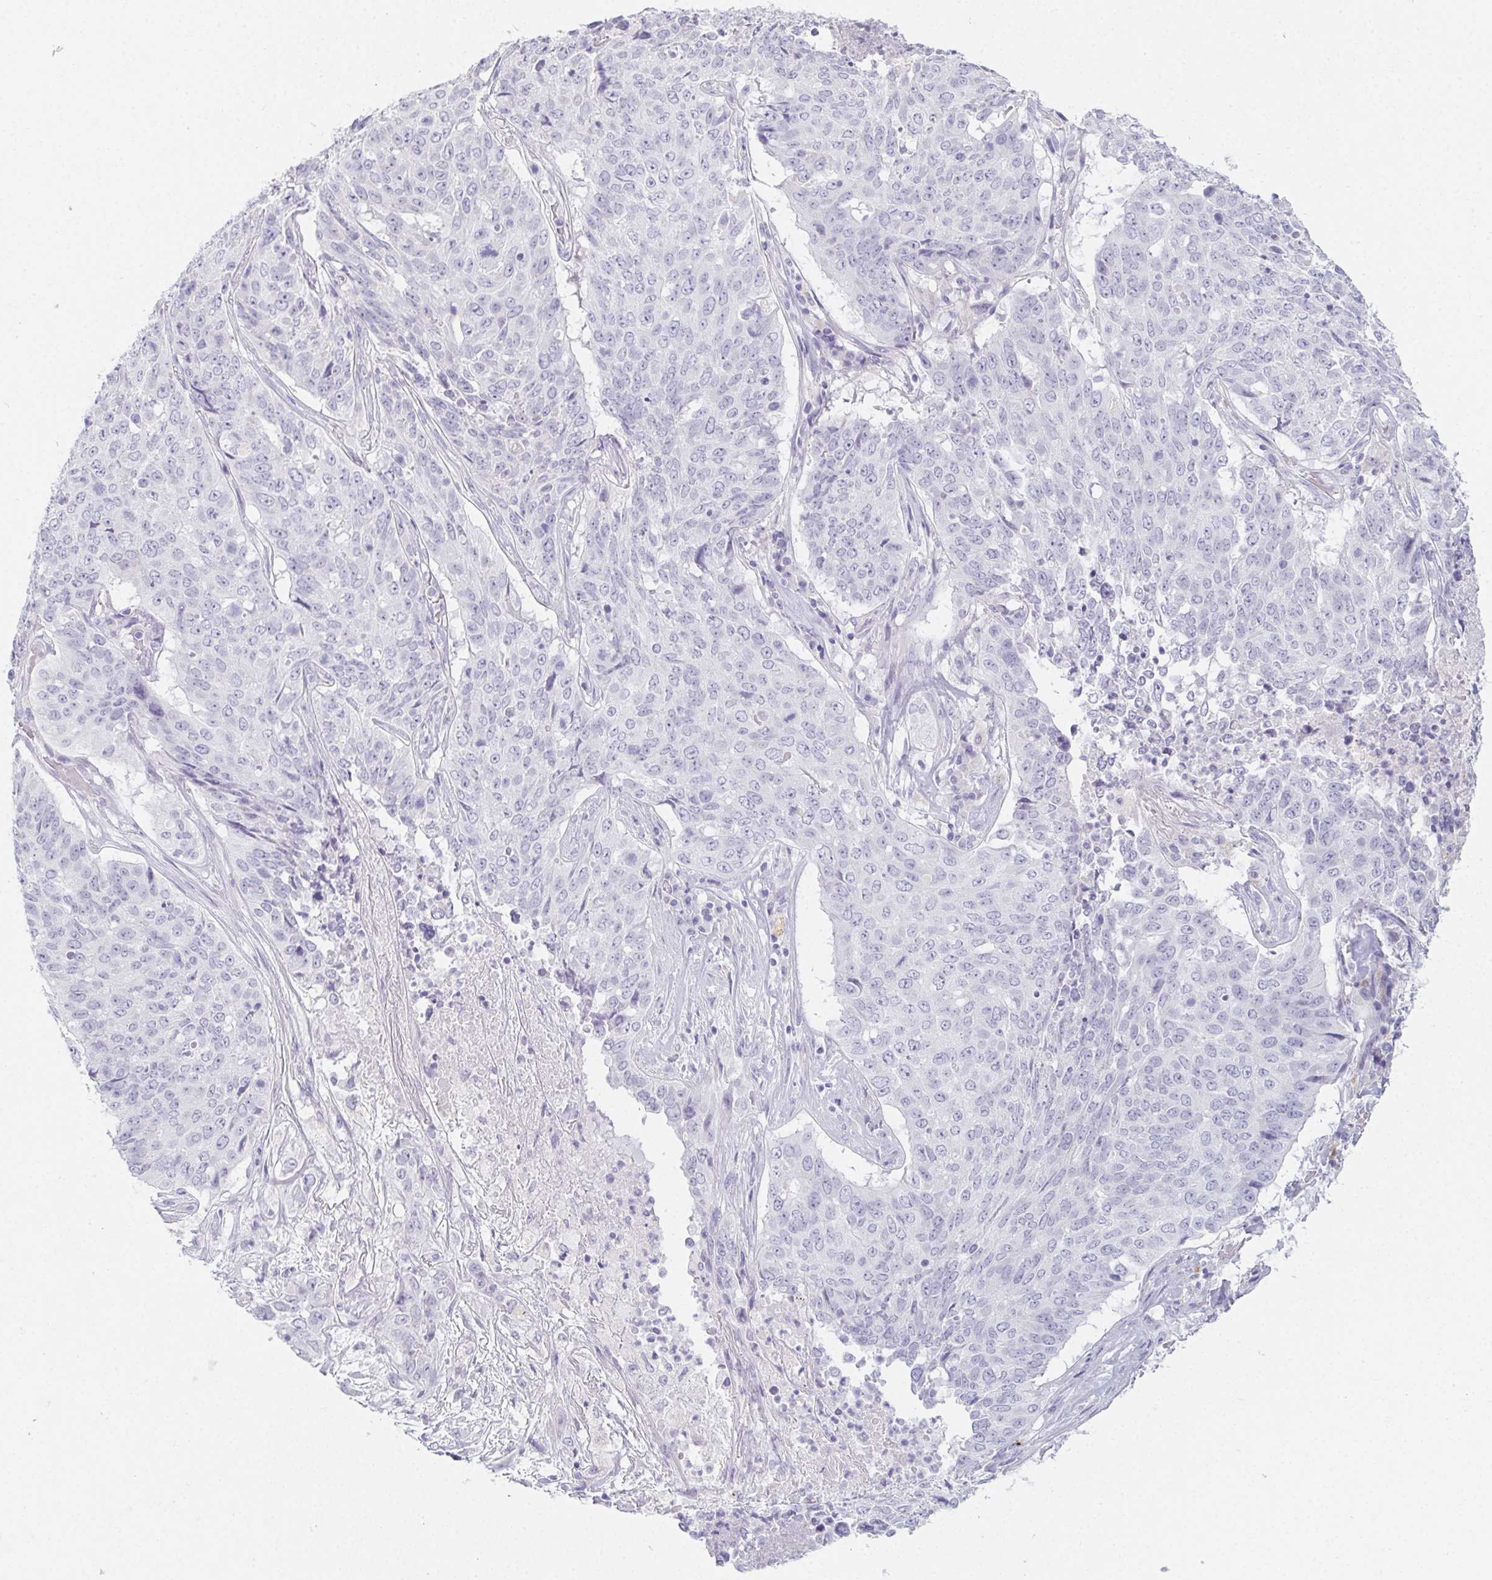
{"staining": {"intensity": "negative", "quantity": "none", "location": "none"}, "tissue": "lung cancer", "cell_type": "Tumor cells", "image_type": "cancer", "snomed": [{"axis": "morphology", "description": "Normal tissue, NOS"}, {"axis": "morphology", "description": "Squamous cell carcinoma, NOS"}, {"axis": "topography", "description": "Bronchus"}, {"axis": "topography", "description": "Lung"}], "caption": "Photomicrograph shows no protein staining in tumor cells of lung cancer (squamous cell carcinoma) tissue. (DAB immunohistochemistry visualized using brightfield microscopy, high magnification).", "gene": "GLIPR1L1", "patient": {"sex": "male", "age": 64}}